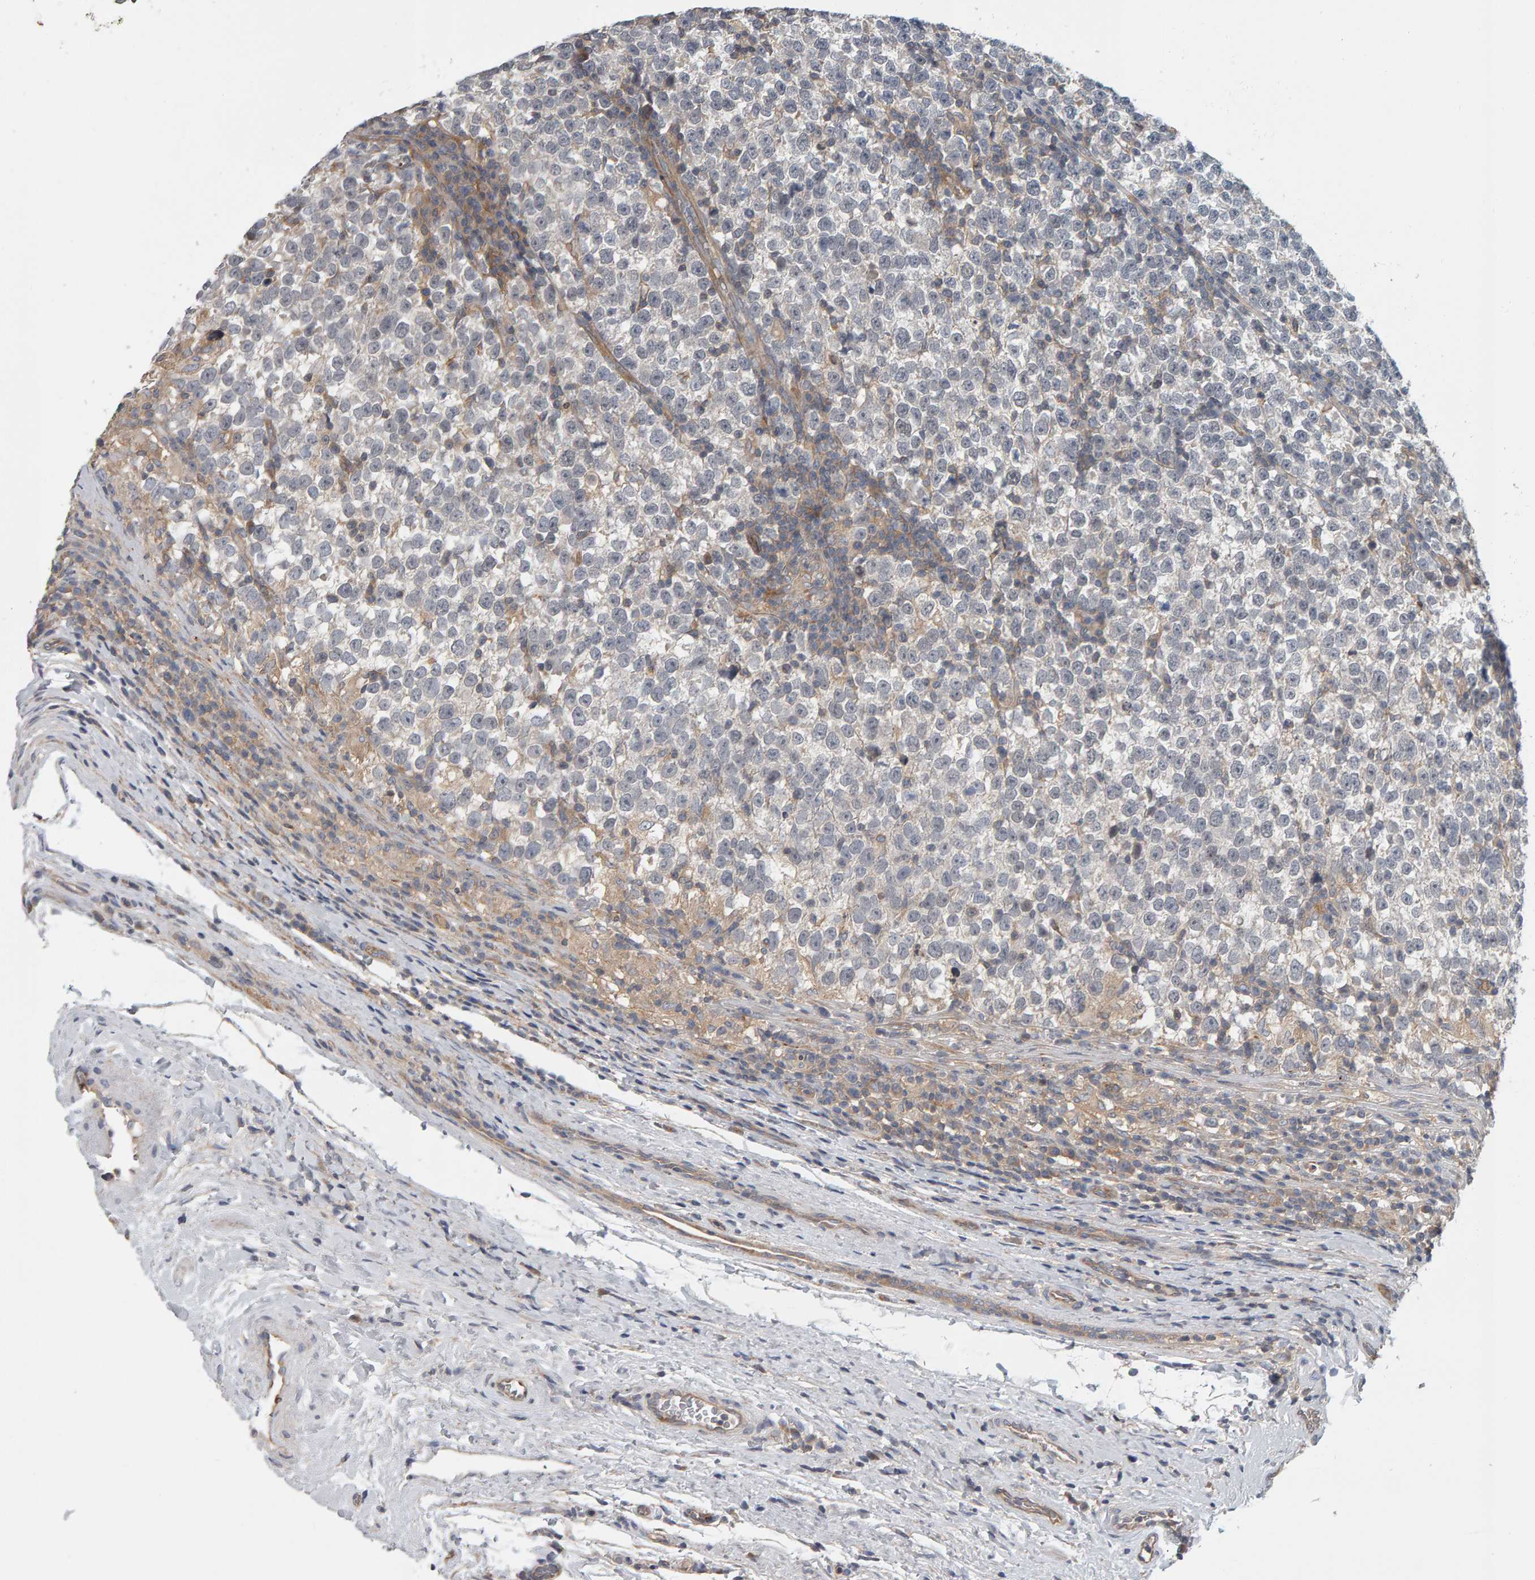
{"staining": {"intensity": "negative", "quantity": "none", "location": "none"}, "tissue": "testis cancer", "cell_type": "Tumor cells", "image_type": "cancer", "snomed": [{"axis": "morphology", "description": "Normal tissue, NOS"}, {"axis": "morphology", "description": "Seminoma, NOS"}, {"axis": "topography", "description": "Testis"}], "caption": "High power microscopy photomicrograph of an IHC image of seminoma (testis), revealing no significant expression in tumor cells. Nuclei are stained in blue.", "gene": "C9orf72", "patient": {"sex": "male", "age": 43}}